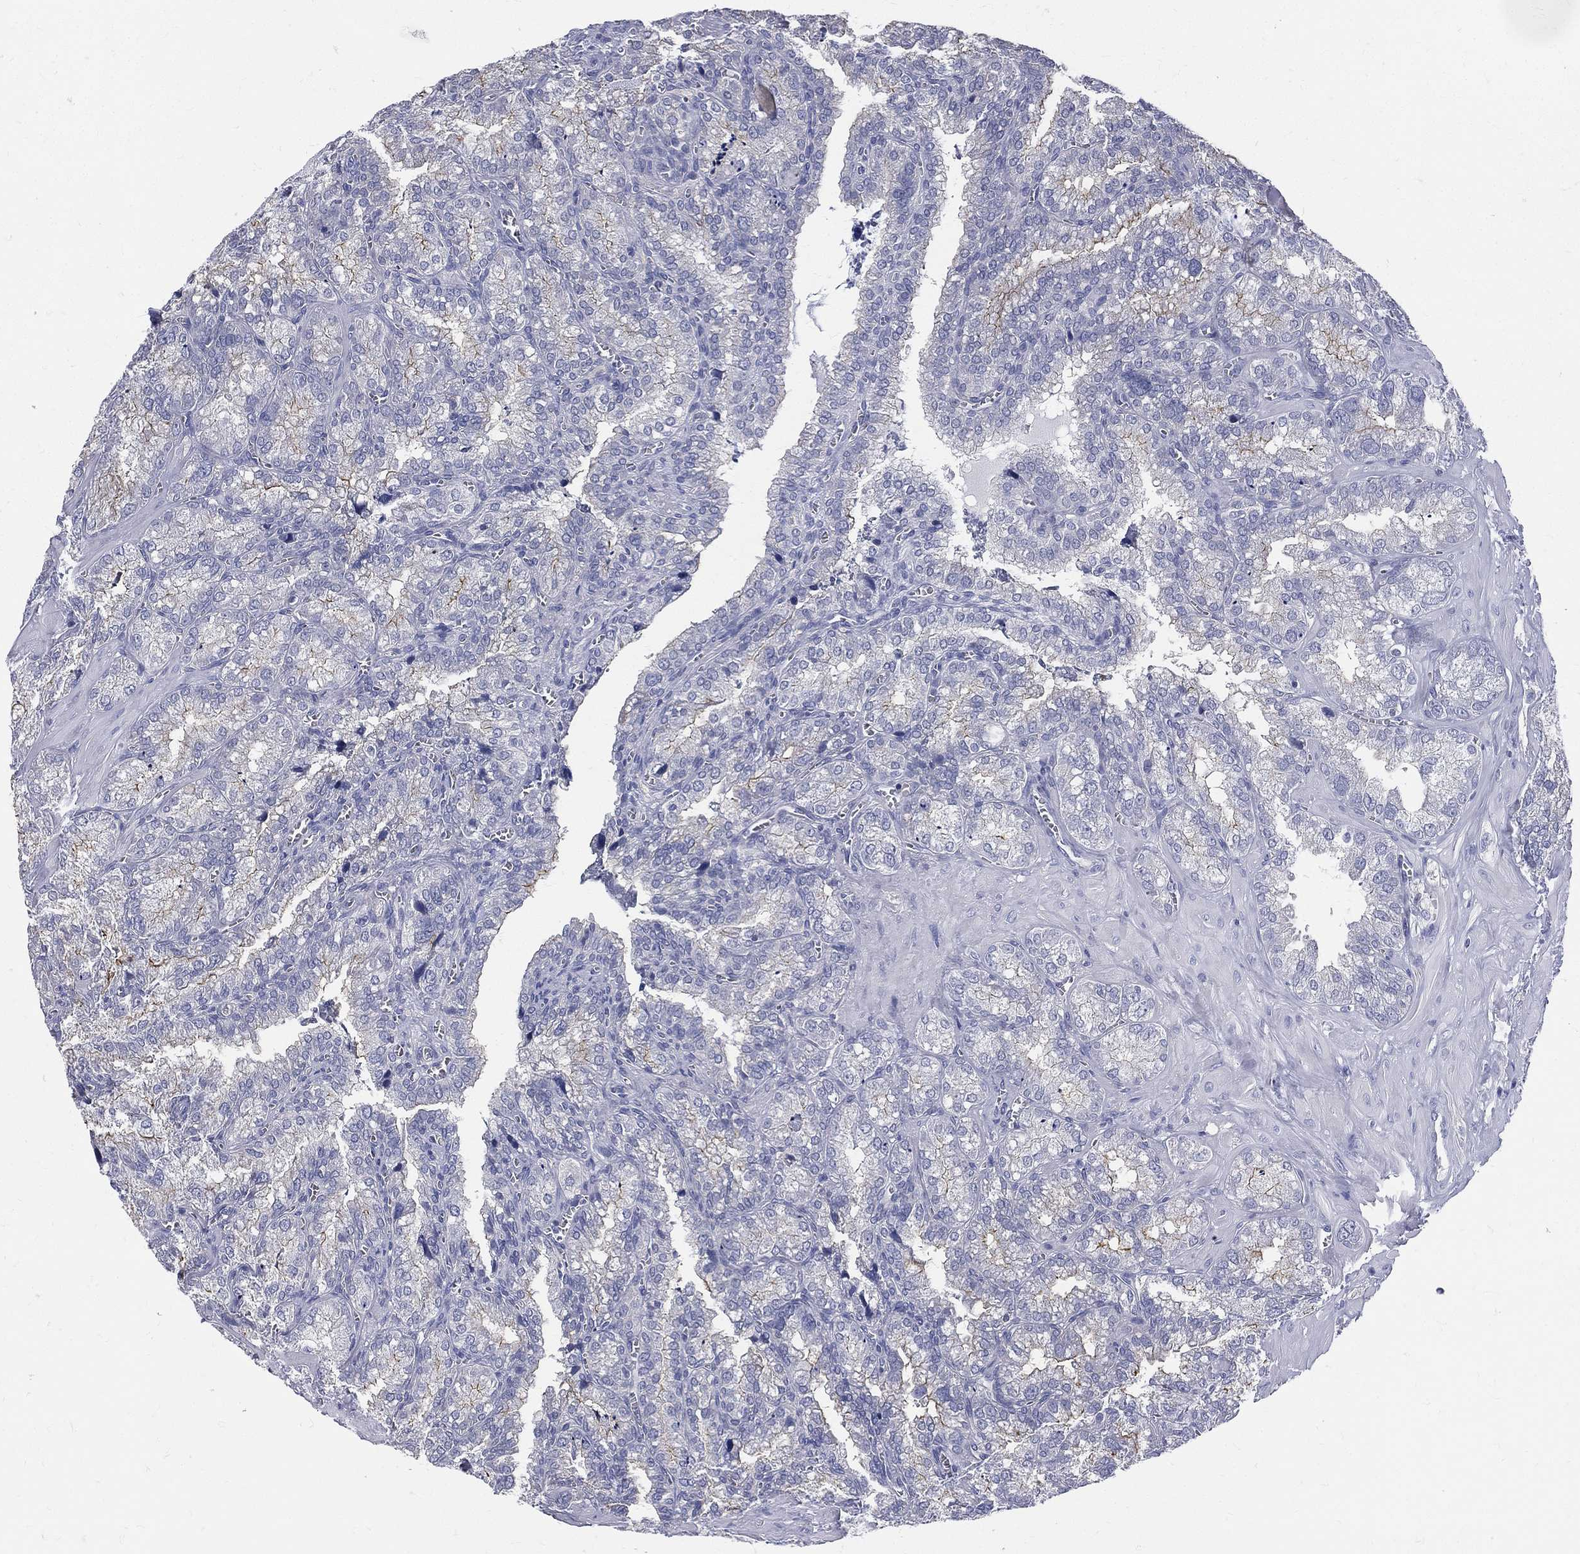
{"staining": {"intensity": "moderate", "quantity": "<25%", "location": "cytoplasmic/membranous"}, "tissue": "seminal vesicle", "cell_type": "Glandular cells", "image_type": "normal", "snomed": [{"axis": "morphology", "description": "Normal tissue, NOS"}, {"axis": "topography", "description": "Seminal veicle"}], "caption": "IHC histopathology image of normal seminal vesicle: human seminal vesicle stained using IHC exhibits low levels of moderate protein expression localized specifically in the cytoplasmic/membranous of glandular cells, appearing as a cytoplasmic/membranous brown color.", "gene": "ETNPPL", "patient": {"sex": "male", "age": 57}}